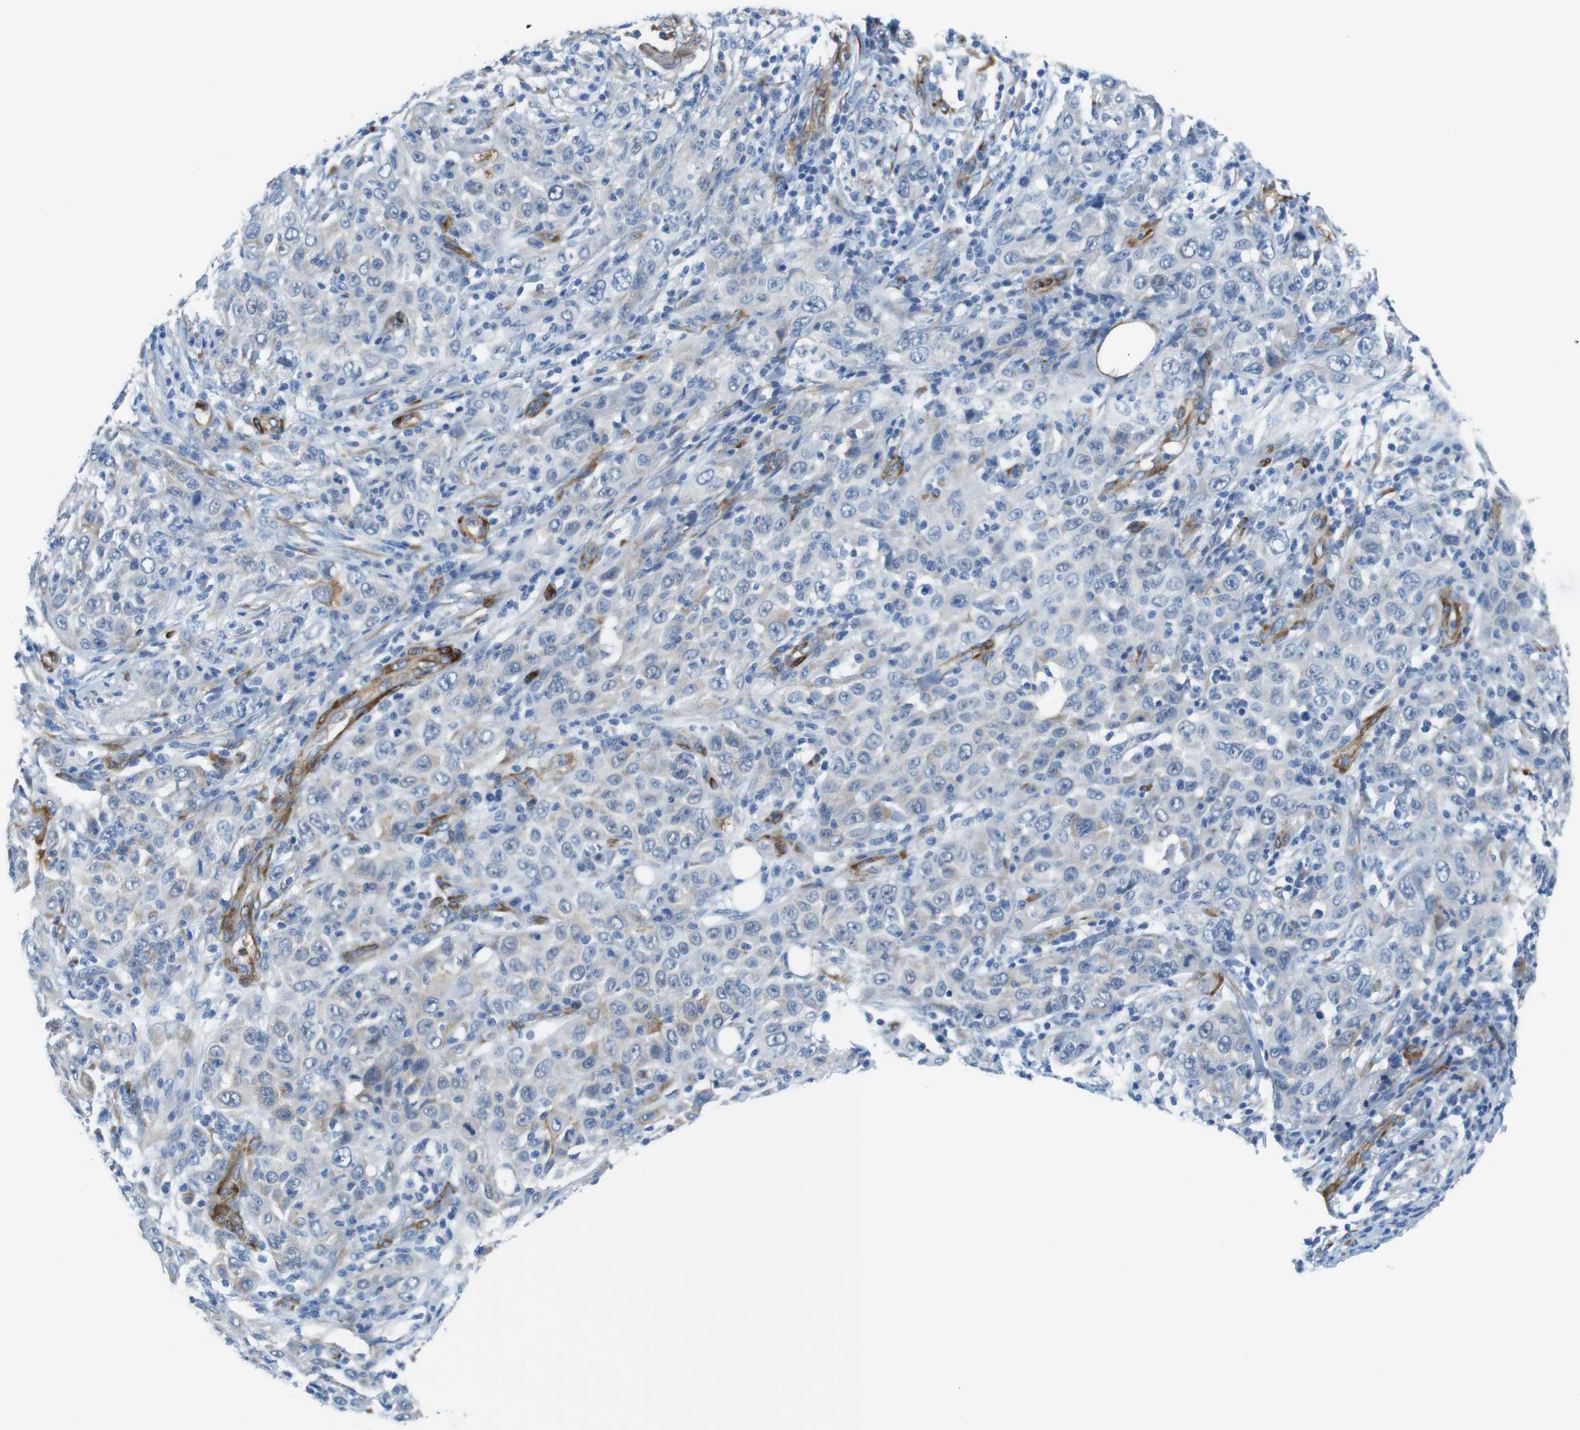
{"staining": {"intensity": "moderate", "quantity": ">75%", "location": "cytoplasmic/membranous"}, "tissue": "skin cancer", "cell_type": "Tumor cells", "image_type": "cancer", "snomed": [{"axis": "morphology", "description": "Squamous cell carcinoma, NOS"}, {"axis": "topography", "description": "Skin"}], "caption": "High-power microscopy captured an immunohistochemistry (IHC) histopathology image of skin cancer, revealing moderate cytoplasmic/membranous staining in approximately >75% of tumor cells.", "gene": "EMP2", "patient": {"sex": "female", "age": 88}}